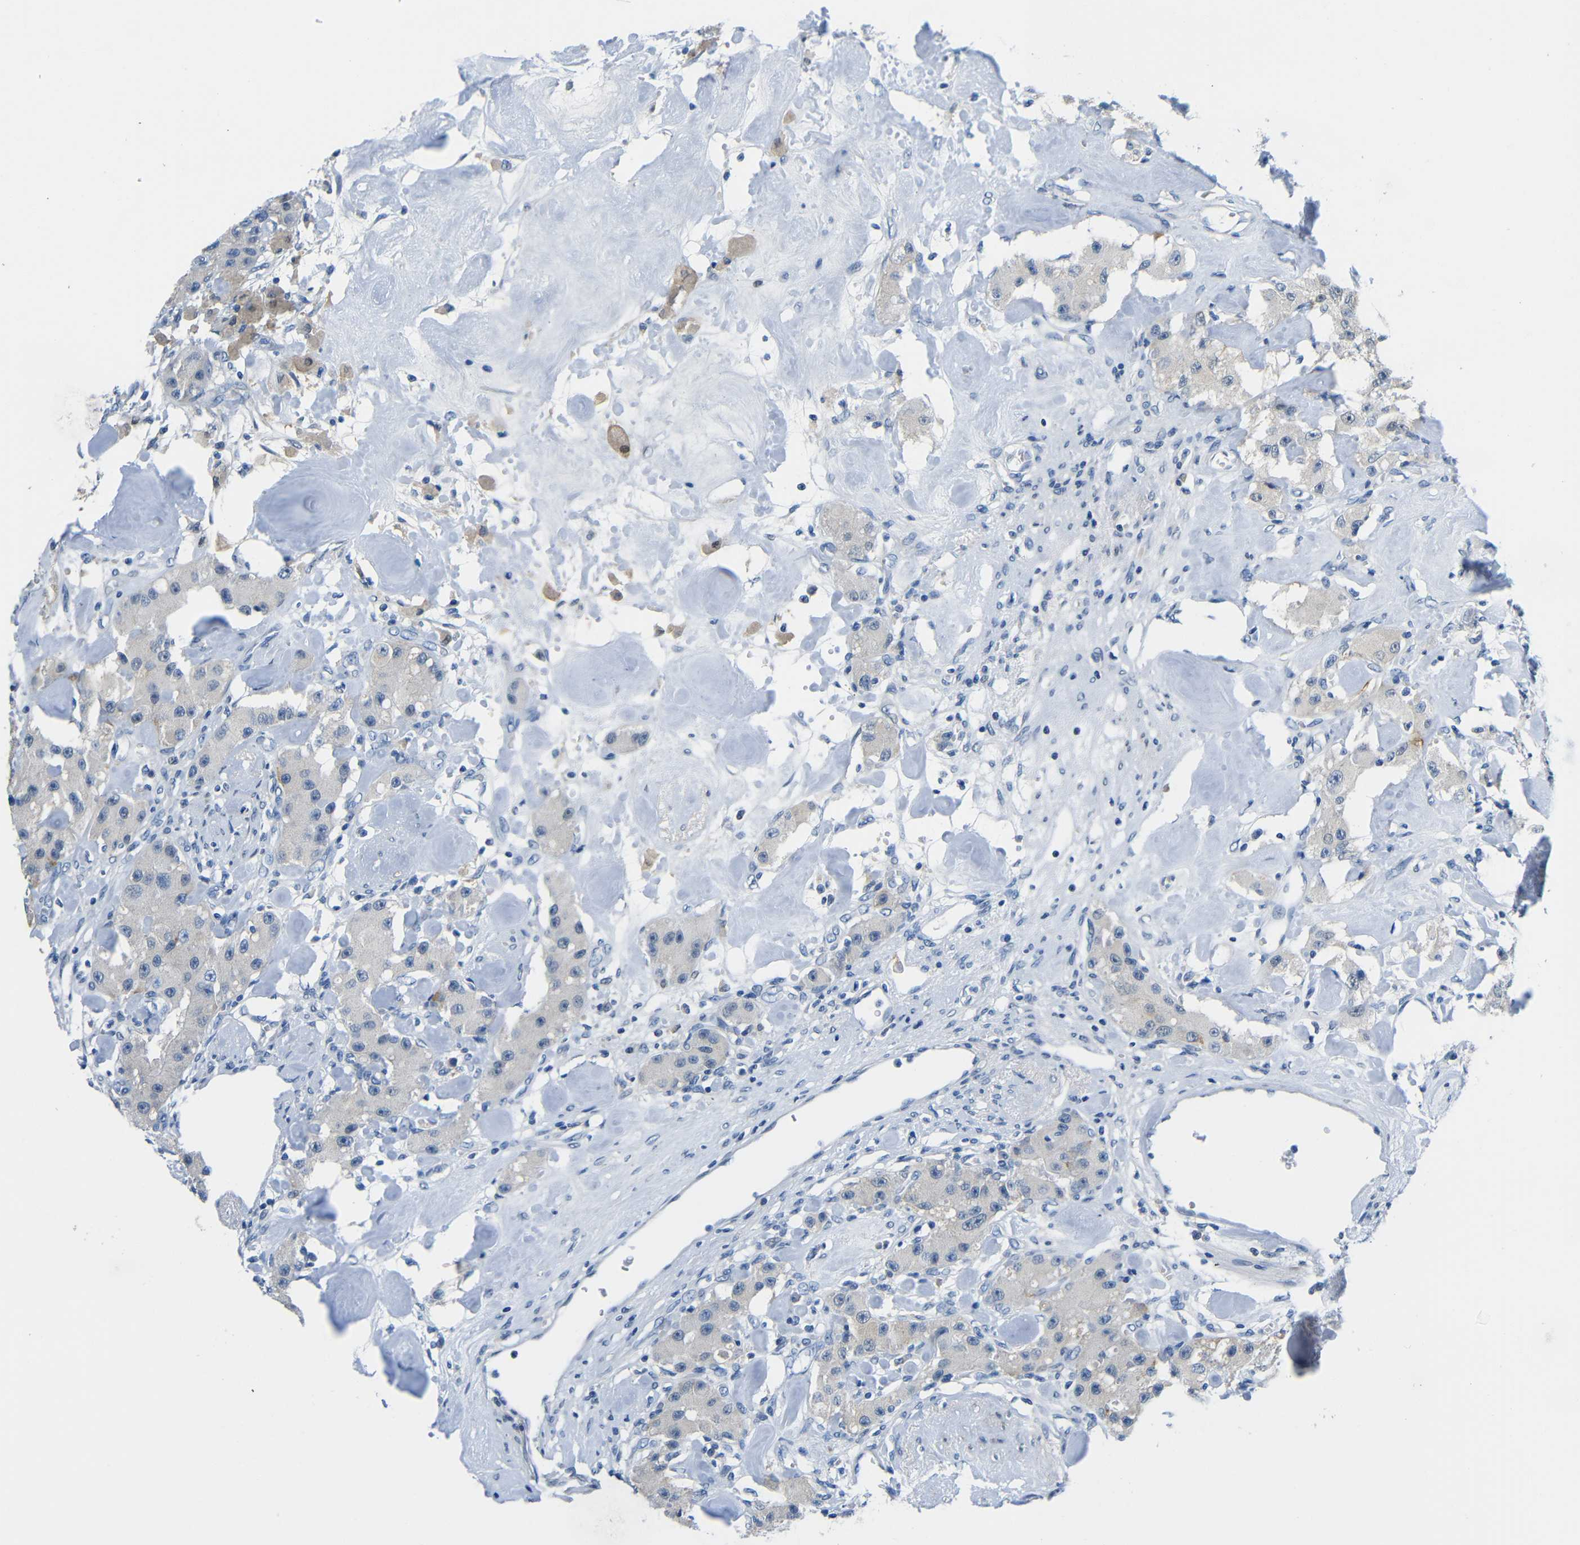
{"staining": {"intensity": "negative", "quantity": "none", "location": "none"}, "tissue": "carcinoid", "cell_type": "Tumor cells", "image_type": "cancer", "snomed": [{"axis": "morphology", "description": "Carcinoid, malignant, NOS"}, {"axis": "topography", "description": "Pancreas"}], "caption": "A micrograph of carcinoid stained for a protein exhibits no brown staining in tumor cells.", "gene": "NEGR1", "patient": {"sex": "male", "age": 41}}